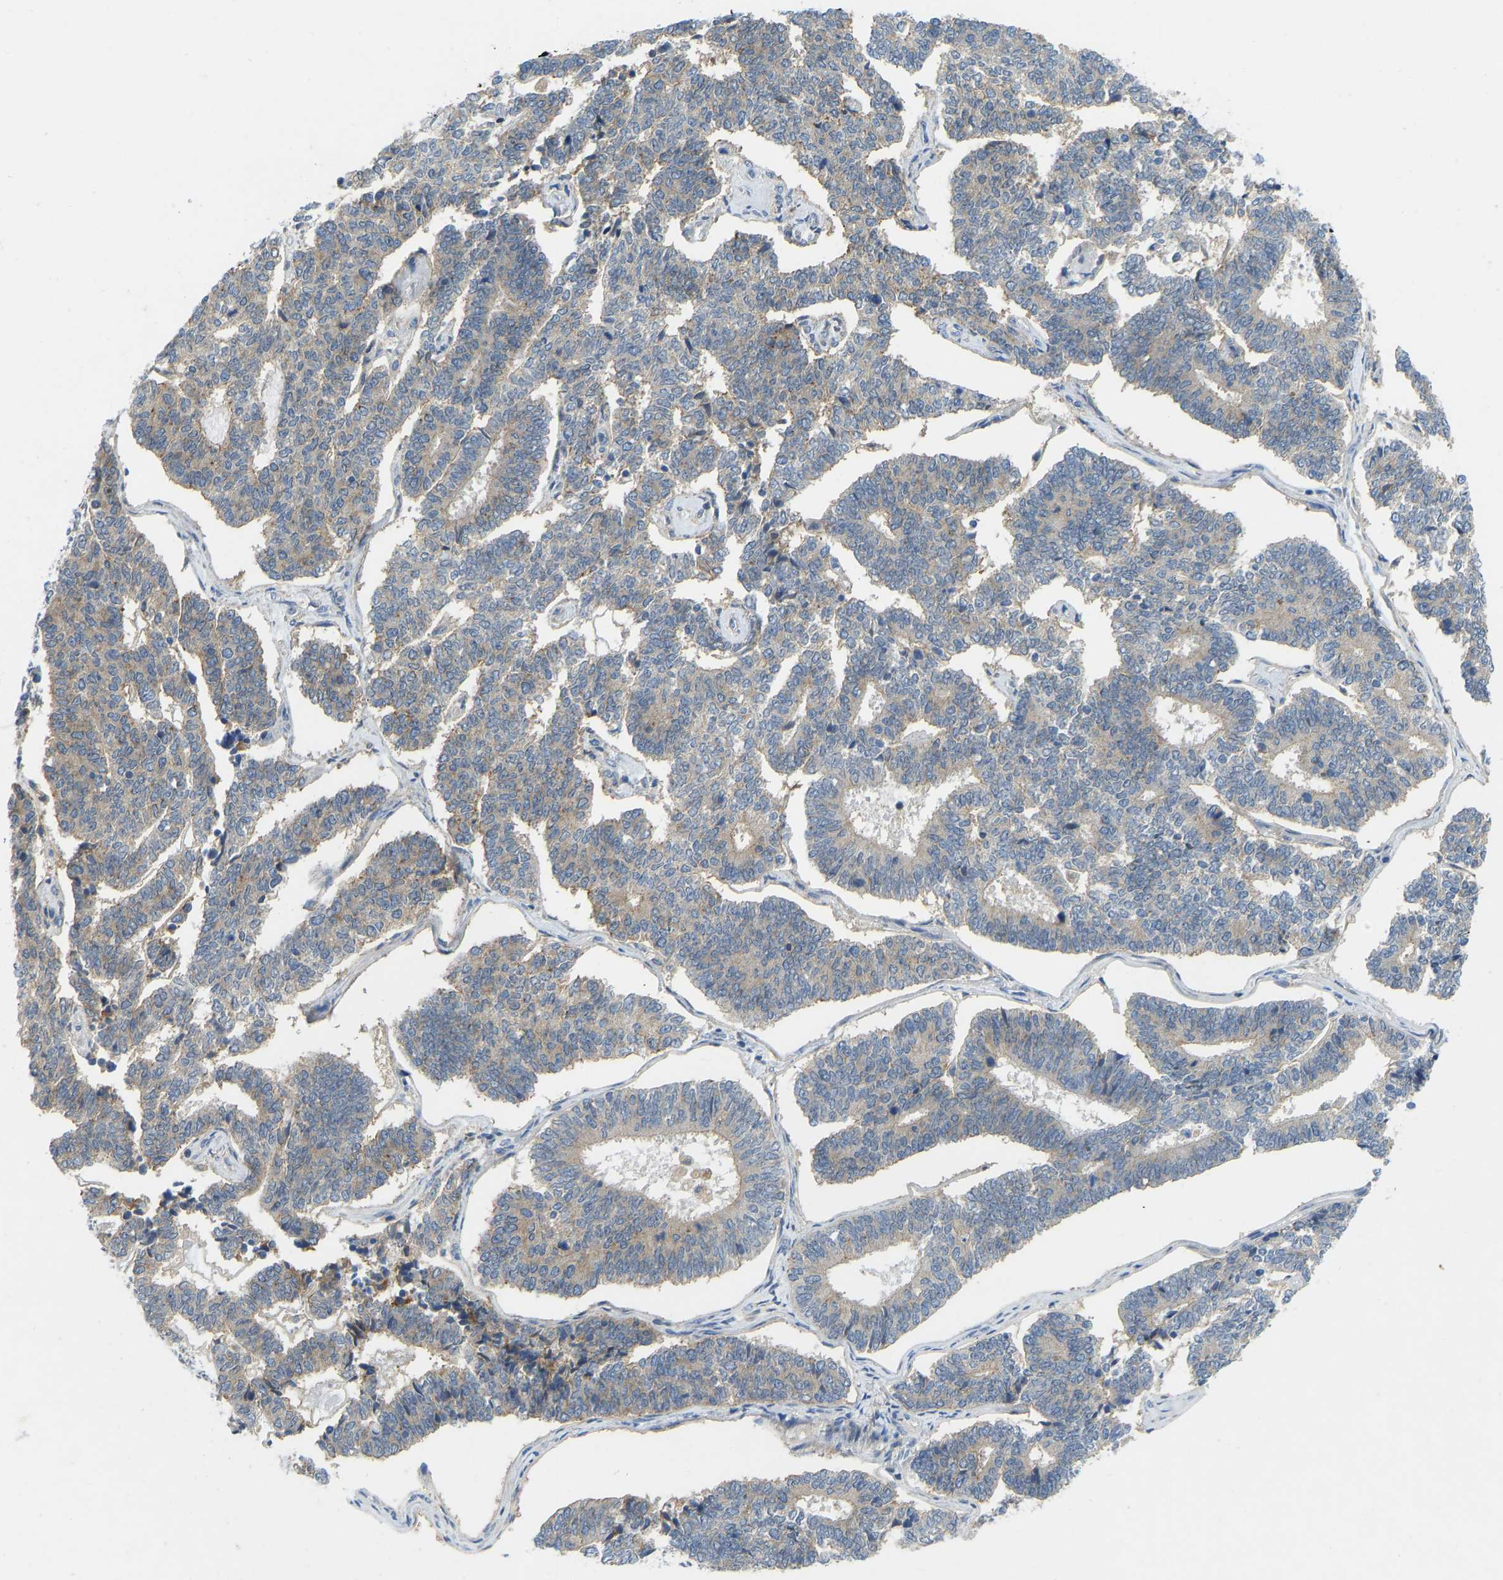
{"staining": {"intensity": "weak", "quantity": "25%-75%", "location": "cytoplasmic/membranous"}, "tissue": "endometrial cancer", "cell_type": "Tumor cells", "image_type": "cancer", "snomed": [{"axis": "morphology", "description": "Adenocarcinoma, NOS"}, {"axis": "topography", "description": "Endometrium"}], "caption": "Immunohistochemical staining of human adenocarcinoma (endometrial) demonstrates low levels of weak cytoplasmic/membranous protein staining in approximately 25%-75% of tumor cells.", "gene": "NDRG3", "patient": {"sex": "female", "age": 70}}